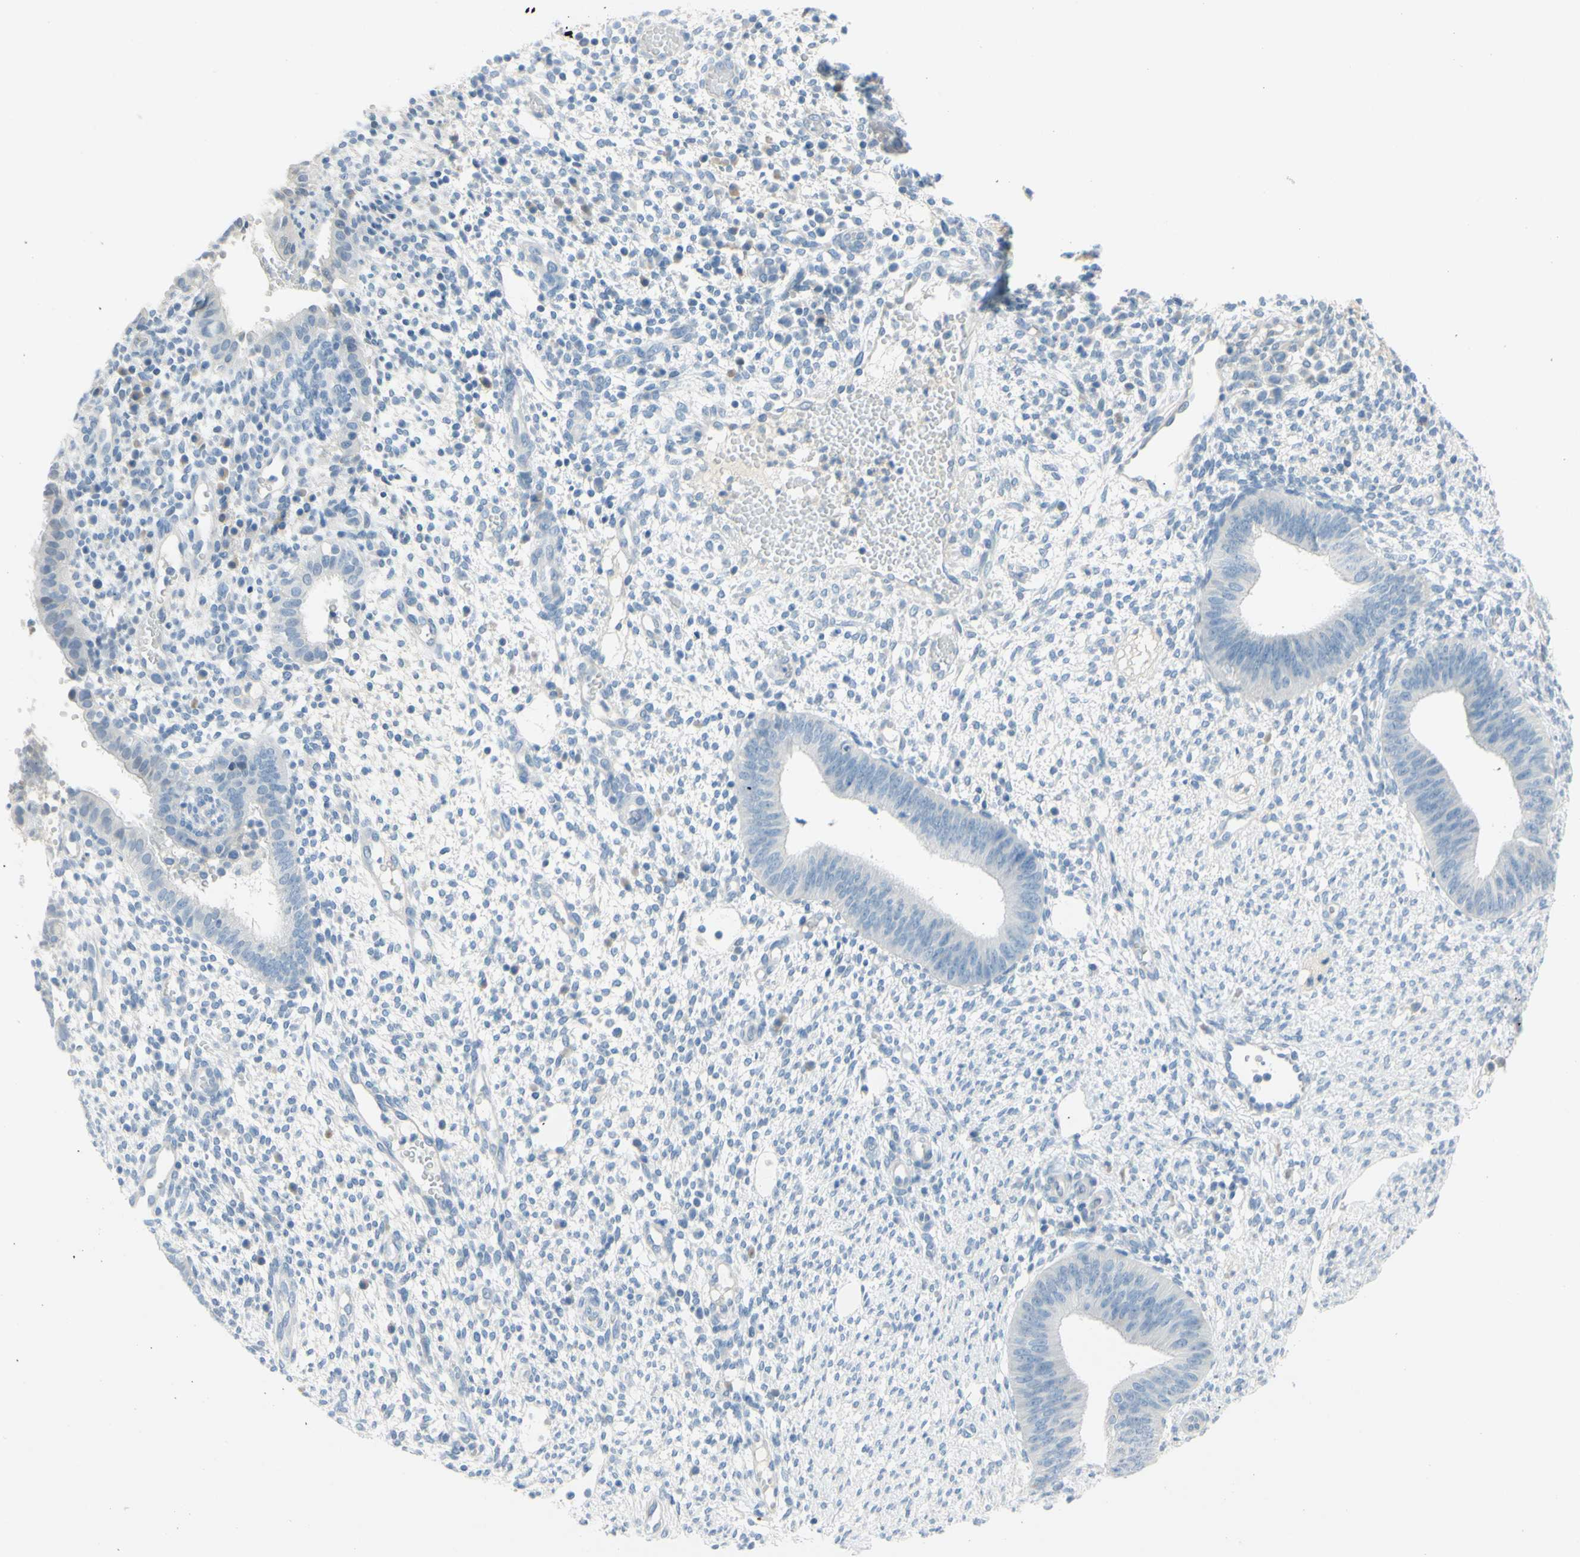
{"staining": {"intensity": "negative", "quantity": "none", "location": "none"}, "tissue": "endometrium", "cell_type": "Cells in endometrial stroma", "image_type": "normal", "snomed": [{"axis": "morphology", "description": "Normal tissue, NOS"}, {"axis": "topography", "description": "Endometrium"}], "caption": "Immunohistochemistry (IHC) micrograph of unremarkable endometrium: human endometrium stained with DAB (3,3'-diaminobenzidine) demonstrates no significant protein expression in cells in endometrial stroma.", "gene": "DCT", "patient": {"sex": "female", "age": 35}}